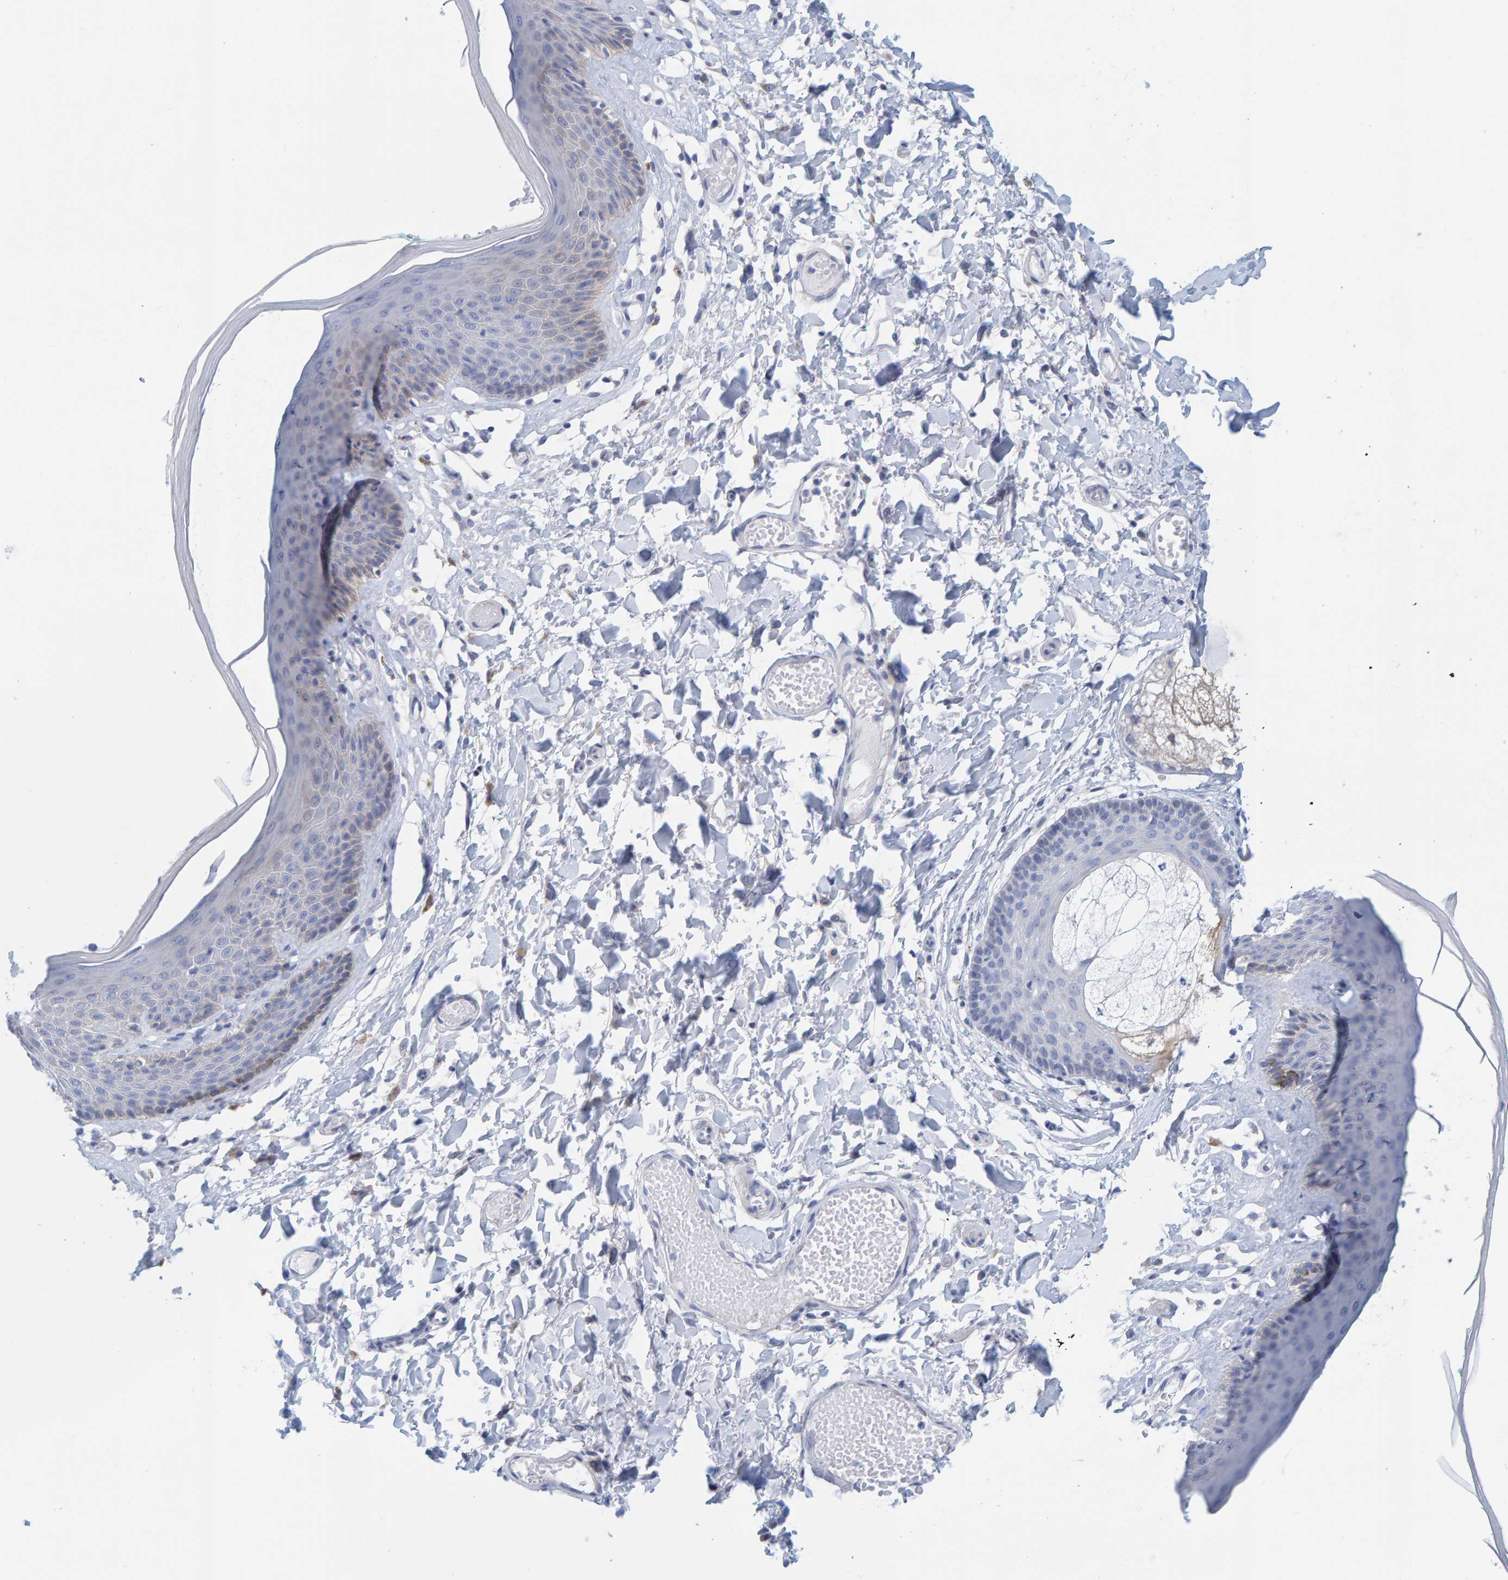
{"staining": {"intensity": "moderate", "quantity": "<25%", "location": "cytoplasmic/membranous"}, "tissue": "skin", "cell_type": "Epidermal cells", "image_type": "normal", "snomed": [{"axis": "morphology", "description": "Normal tissue, NOS"}, {"axis": "topography", "description": "Vulva"}], "caption": "Brown immunohistochemical staining in unremarkable skin shows moderate cytoplasmic/membranous staining in approximately <25% of epidermal cells. Using DAB (3,3'-diaminobenzidine) (brown) and hematoxylin (blue) stains, captured at high magnification using brightfield microscopy.", "gene": "KLHL11", "patient": {"sex": "female", "age": 73}}